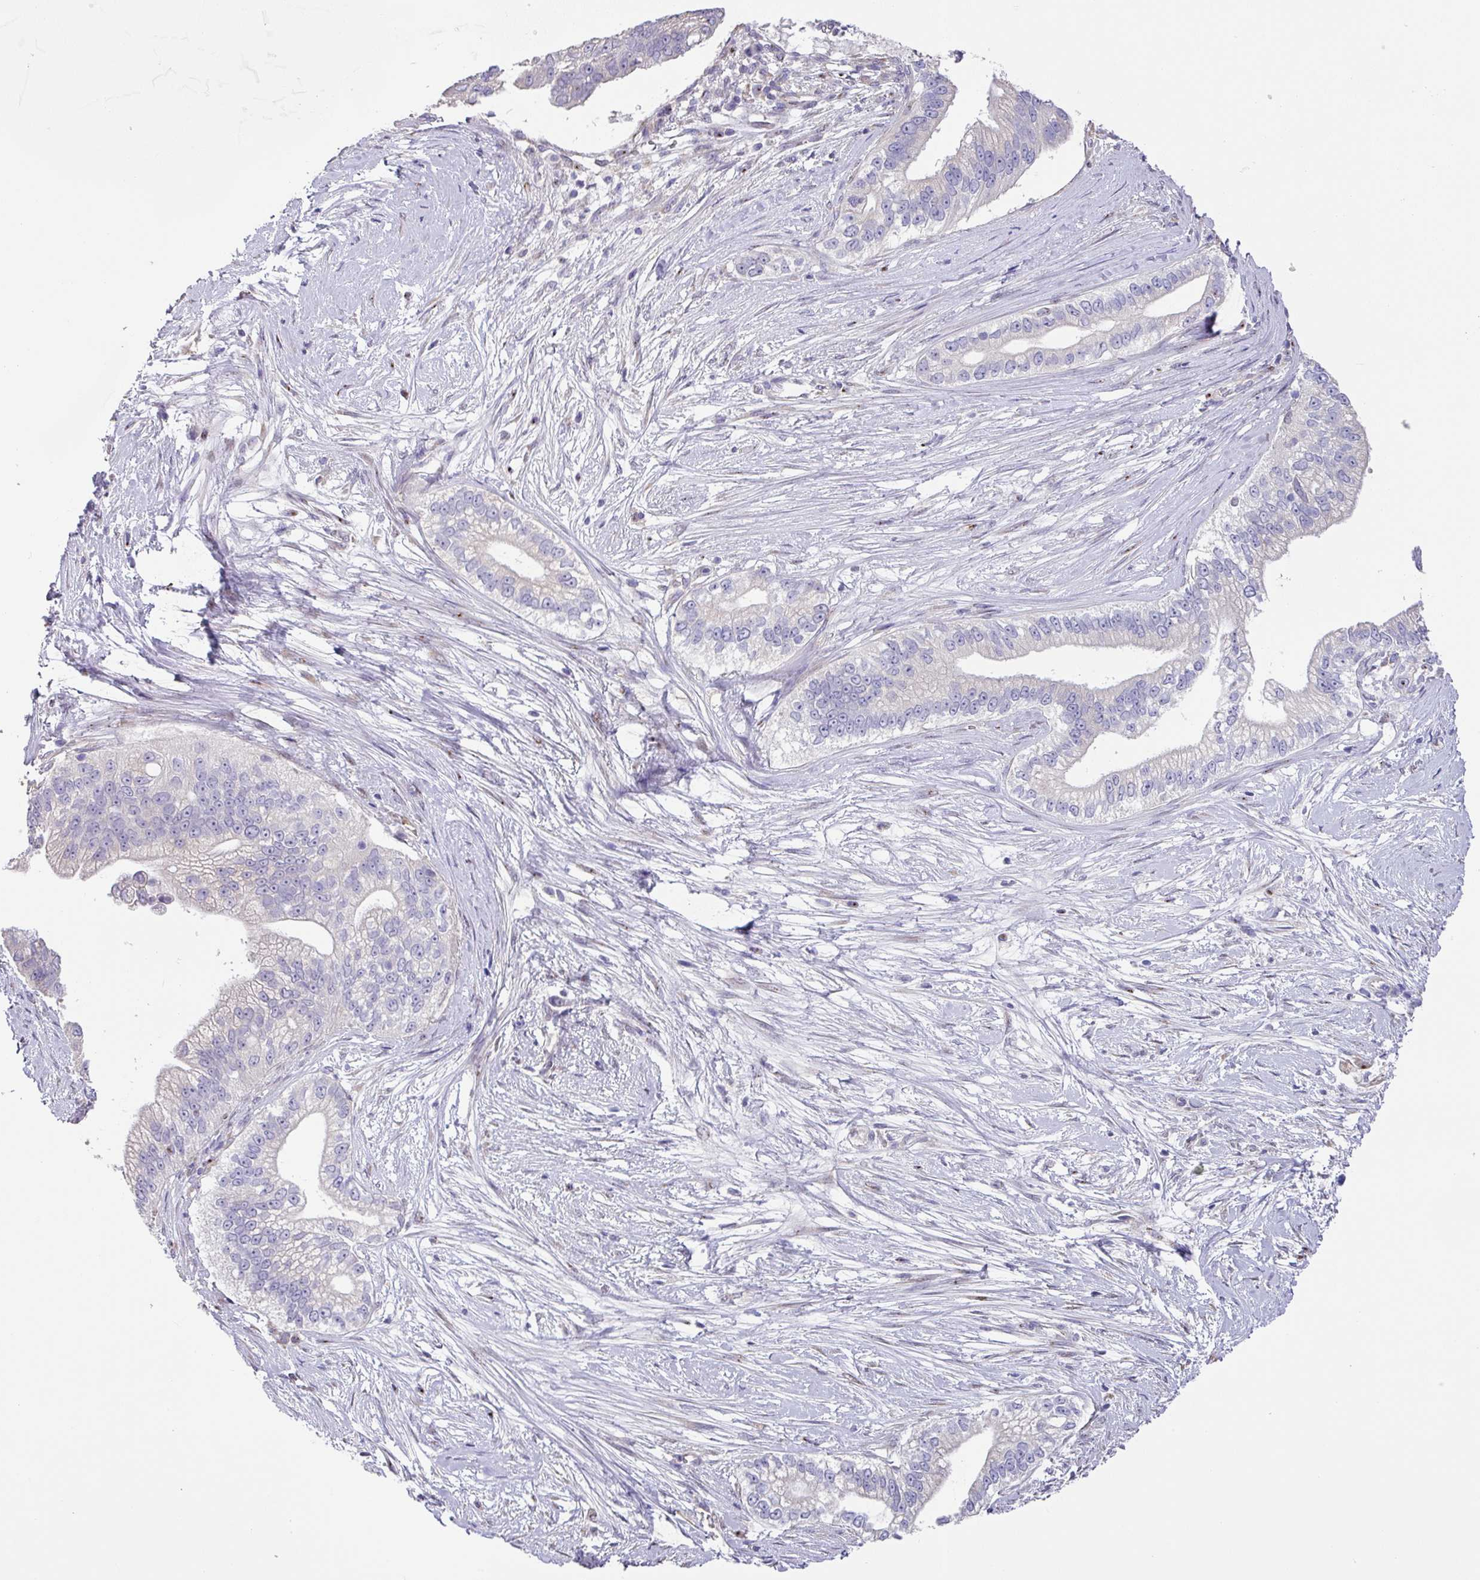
{"staining": {"intensity": "negative", "quantity": "none", "location": "none"}, "tissue": "pancreatic cancer", "cell_type": "Tumor cells", "image_type": "cancer", "snomed": [{"axis": "morphology", "description": "Adenocarcinoma, NOS"}, {"axis": "topography", "description": "Pancreas"}], "caption": "Tumor cells show no significant protein positivity in pancreatic cancer.", "gene": "ZG16", "patient": {"sex": "male", "age": 70}}